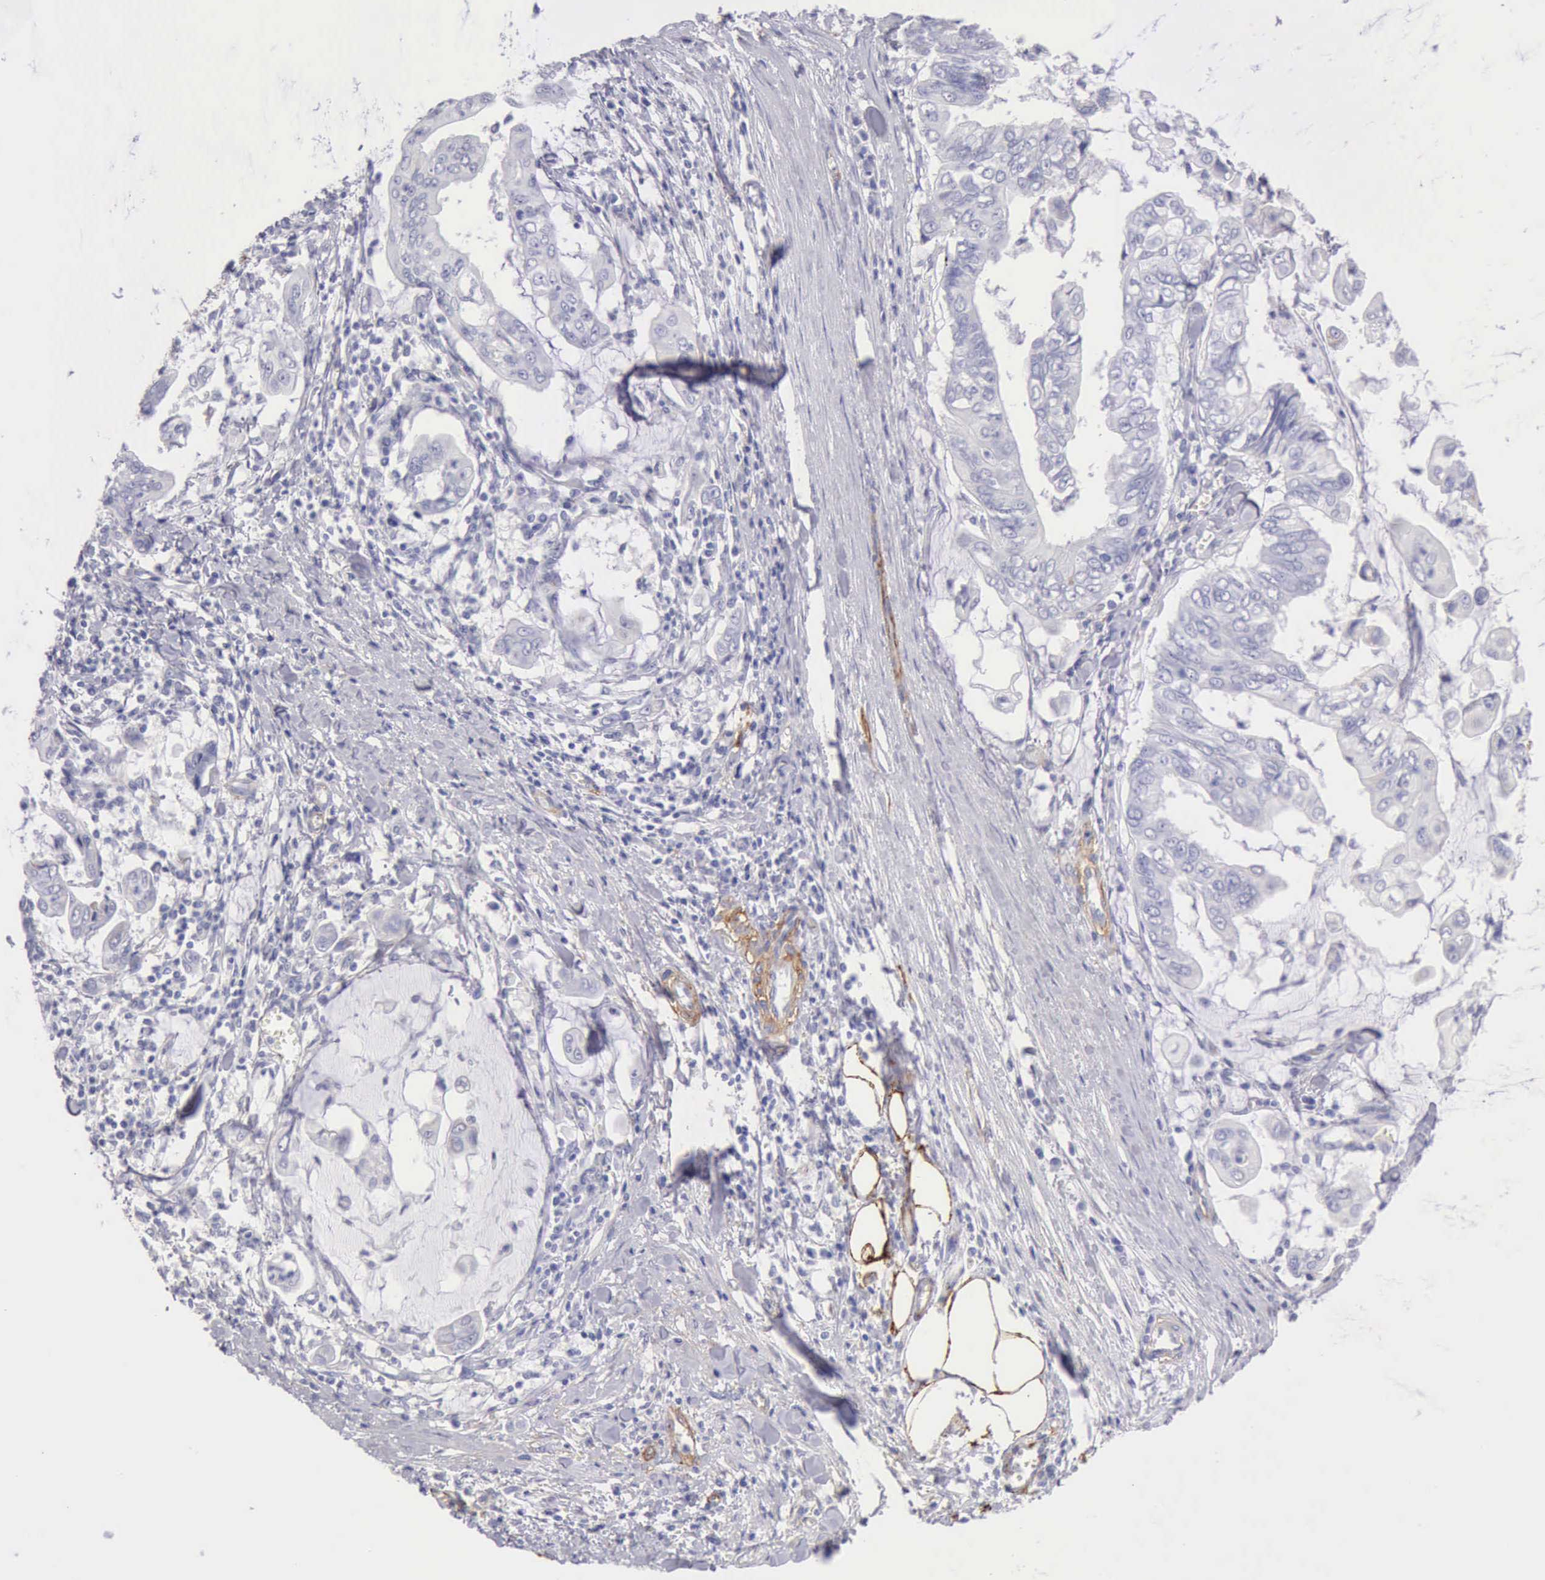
{"staining": {"intensity": "negative", "quantity": "none", "location": "none"}, "tissue": "stomach cancer", "cell_type": "Tumor cells", "image_type": "cancer", "snomed": [{"axis": "morphology", "description": "Adenocarcinoma, NOS"}, {"axis": "topography", "description": "Stomach, upper"}], "caption": "There is no significant positivity in tumor cells of stomach cancer. The staining was performed using DAB (3,3'-diaminobenzidine) to visualize the protein expression in brown, while the nuclei were stained in blue with hematoxylin (Magnification: 20x).", "gene": "AOC3", "patient": {"sex": "male", "age": 80}}